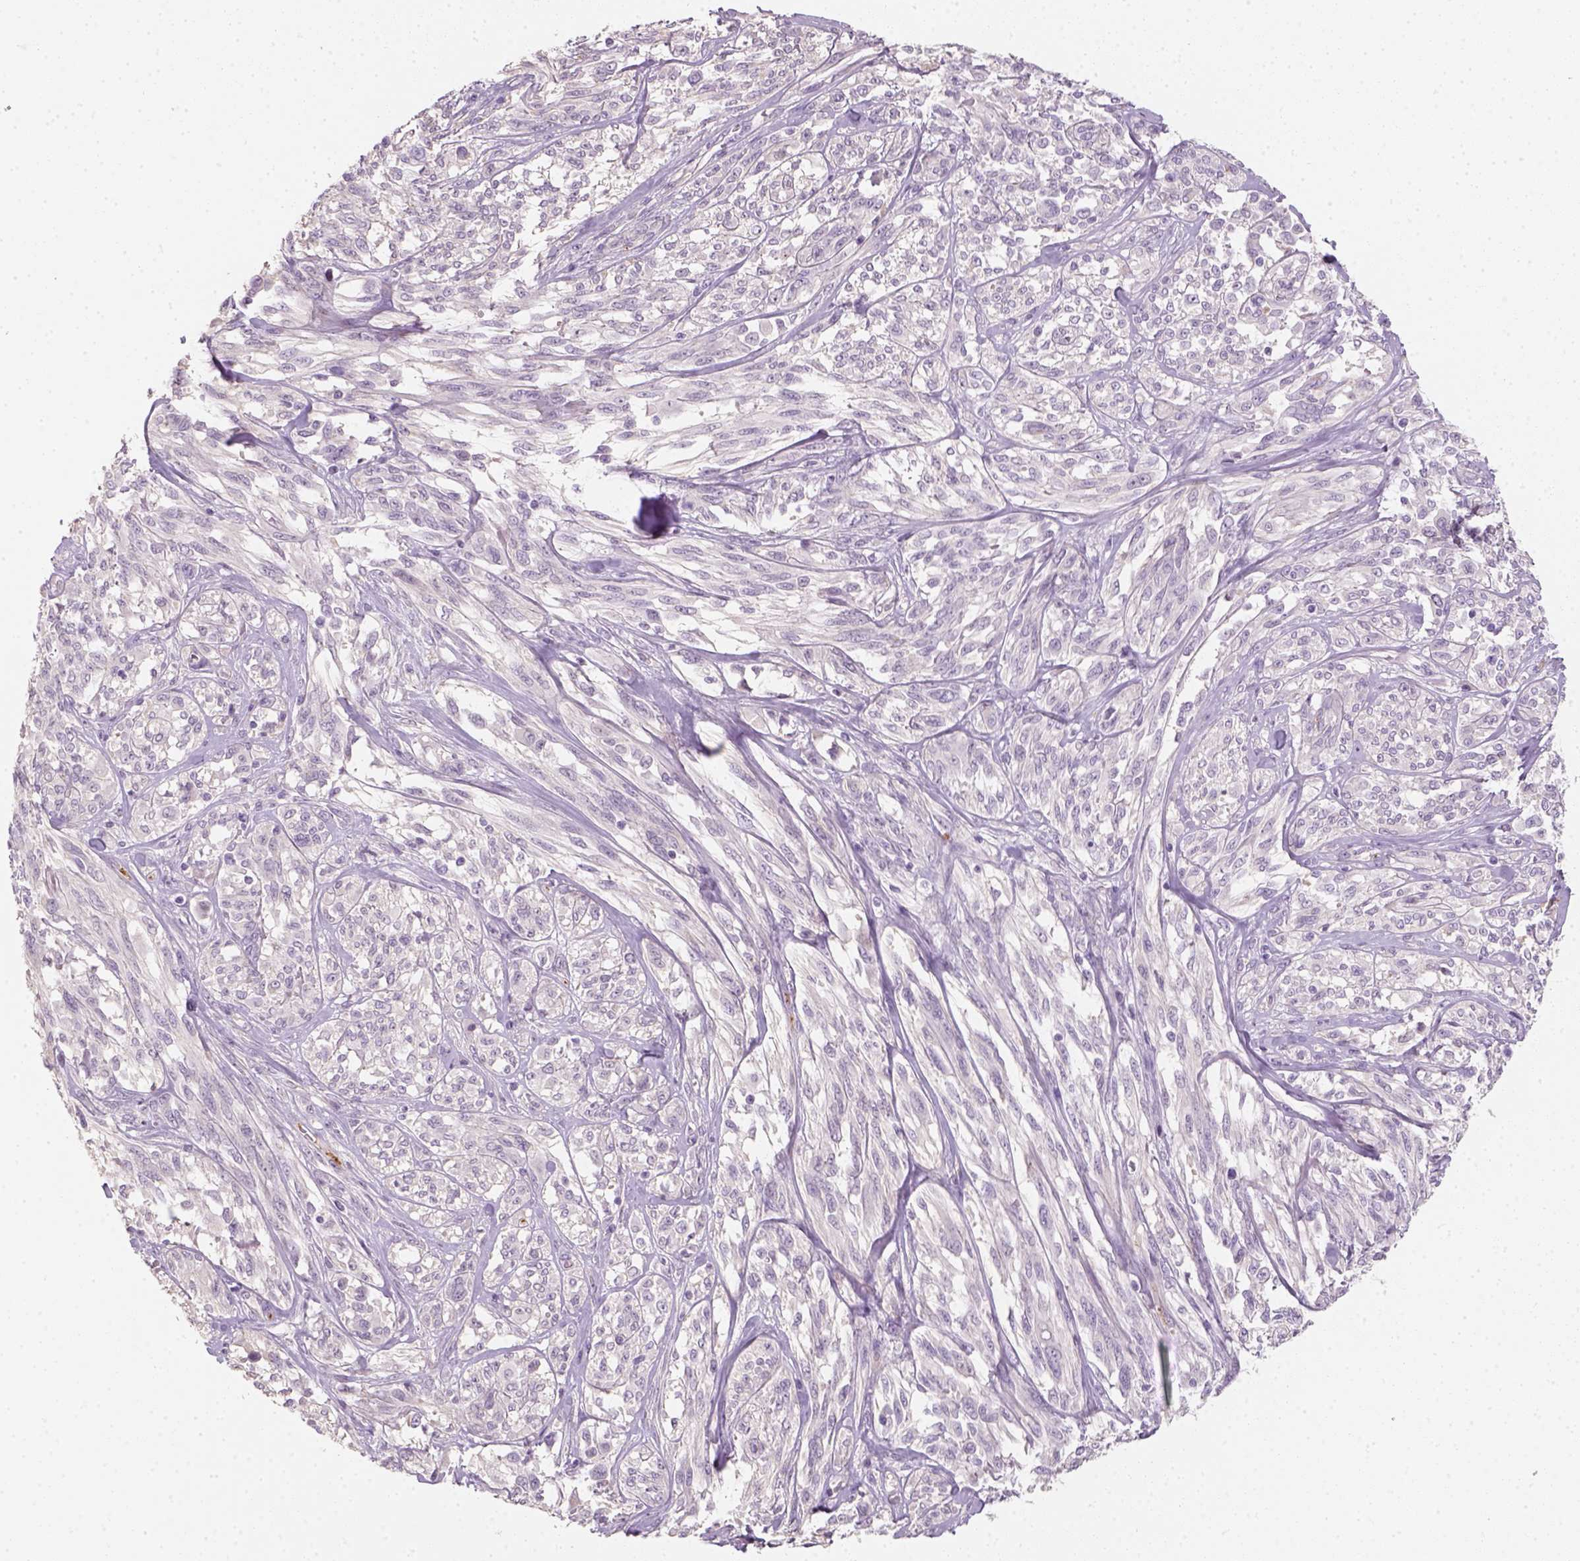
{"staining": {"intensity": "negative", "quantity": "none", "location": "none"}, "tissue": "melanoma", "cell_type": "Tumor cells", "image_type": "cancer", "snomed": [{"axis": "morphology", "description": "Malignant melanoma, NOS"}, {"axis": "topography", "description": "Skin"}], "caption": "IHC micrograph of neoplastic tissue: melanoma stained with DAB (3,3'-diaminobenzidine) shows no significant protein expression in tumor cells.", "gene": "FAM163B", "patient": {"sex": "female", "age": 91}}